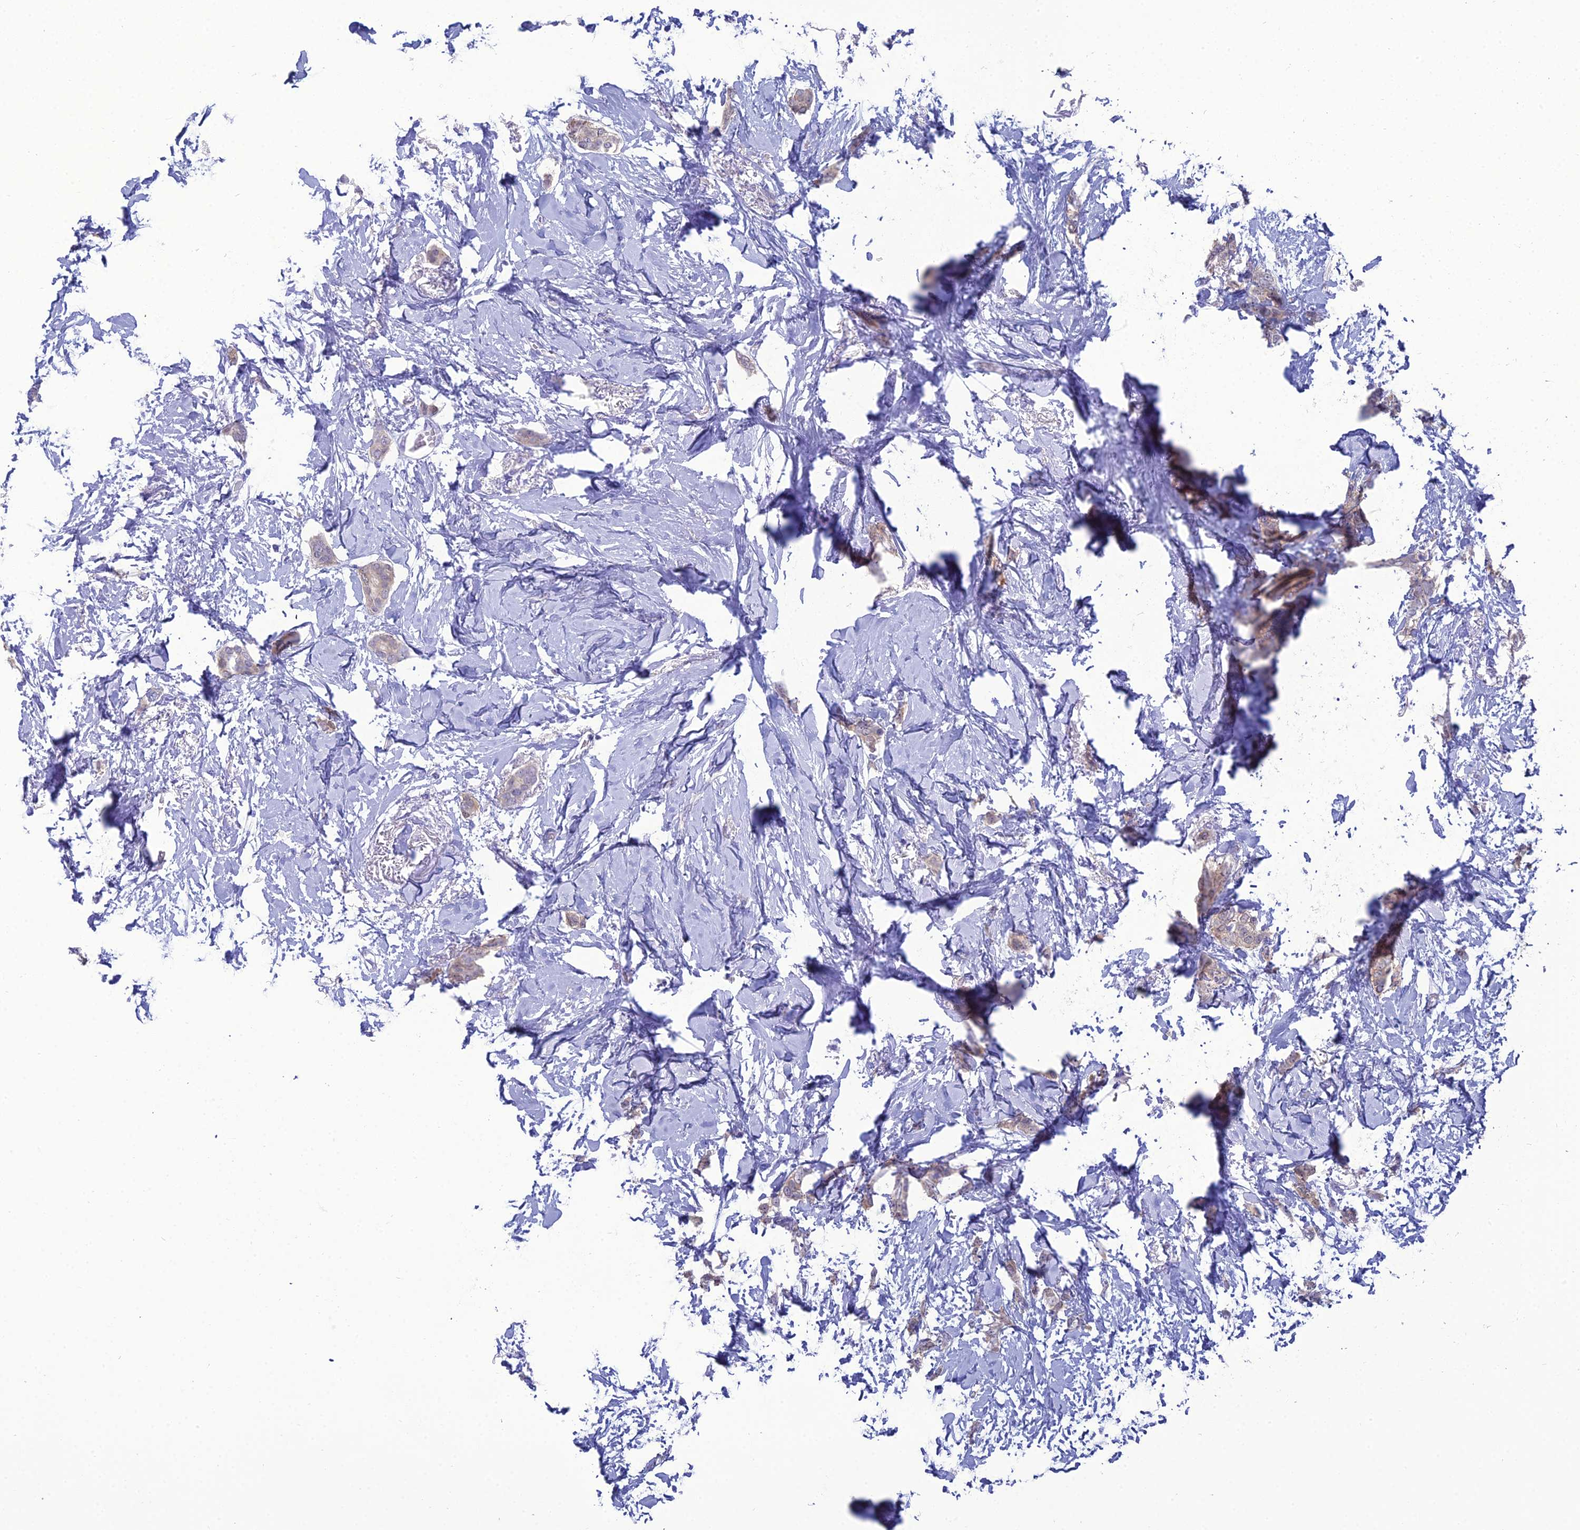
{"staining": {"intensity": "weak", "quantity": ">75%", "location": "cytoplasmic/membranous"}, "tissue": "breast cancer", "cell_type": "Tumor cells", "image_type": "cancer", "snomed": [{"axis": "morphology", "description": "Duct carcinoma"}, {"axis": "topography", "description": "Breast"}], "caption": "Immunohistochemistry photomicrograph of neoplastic tissue: breast cancer (intraductal carcinoma) stained using IHC displays low levels of weak protein expression localized specifically in the cytoplasmic/membranous of tumor cells, appearing as a cytoplasmic/membranous brown color.", "gene": "GNPNAT1", "patient": {"sex": "female", "age": 72}}